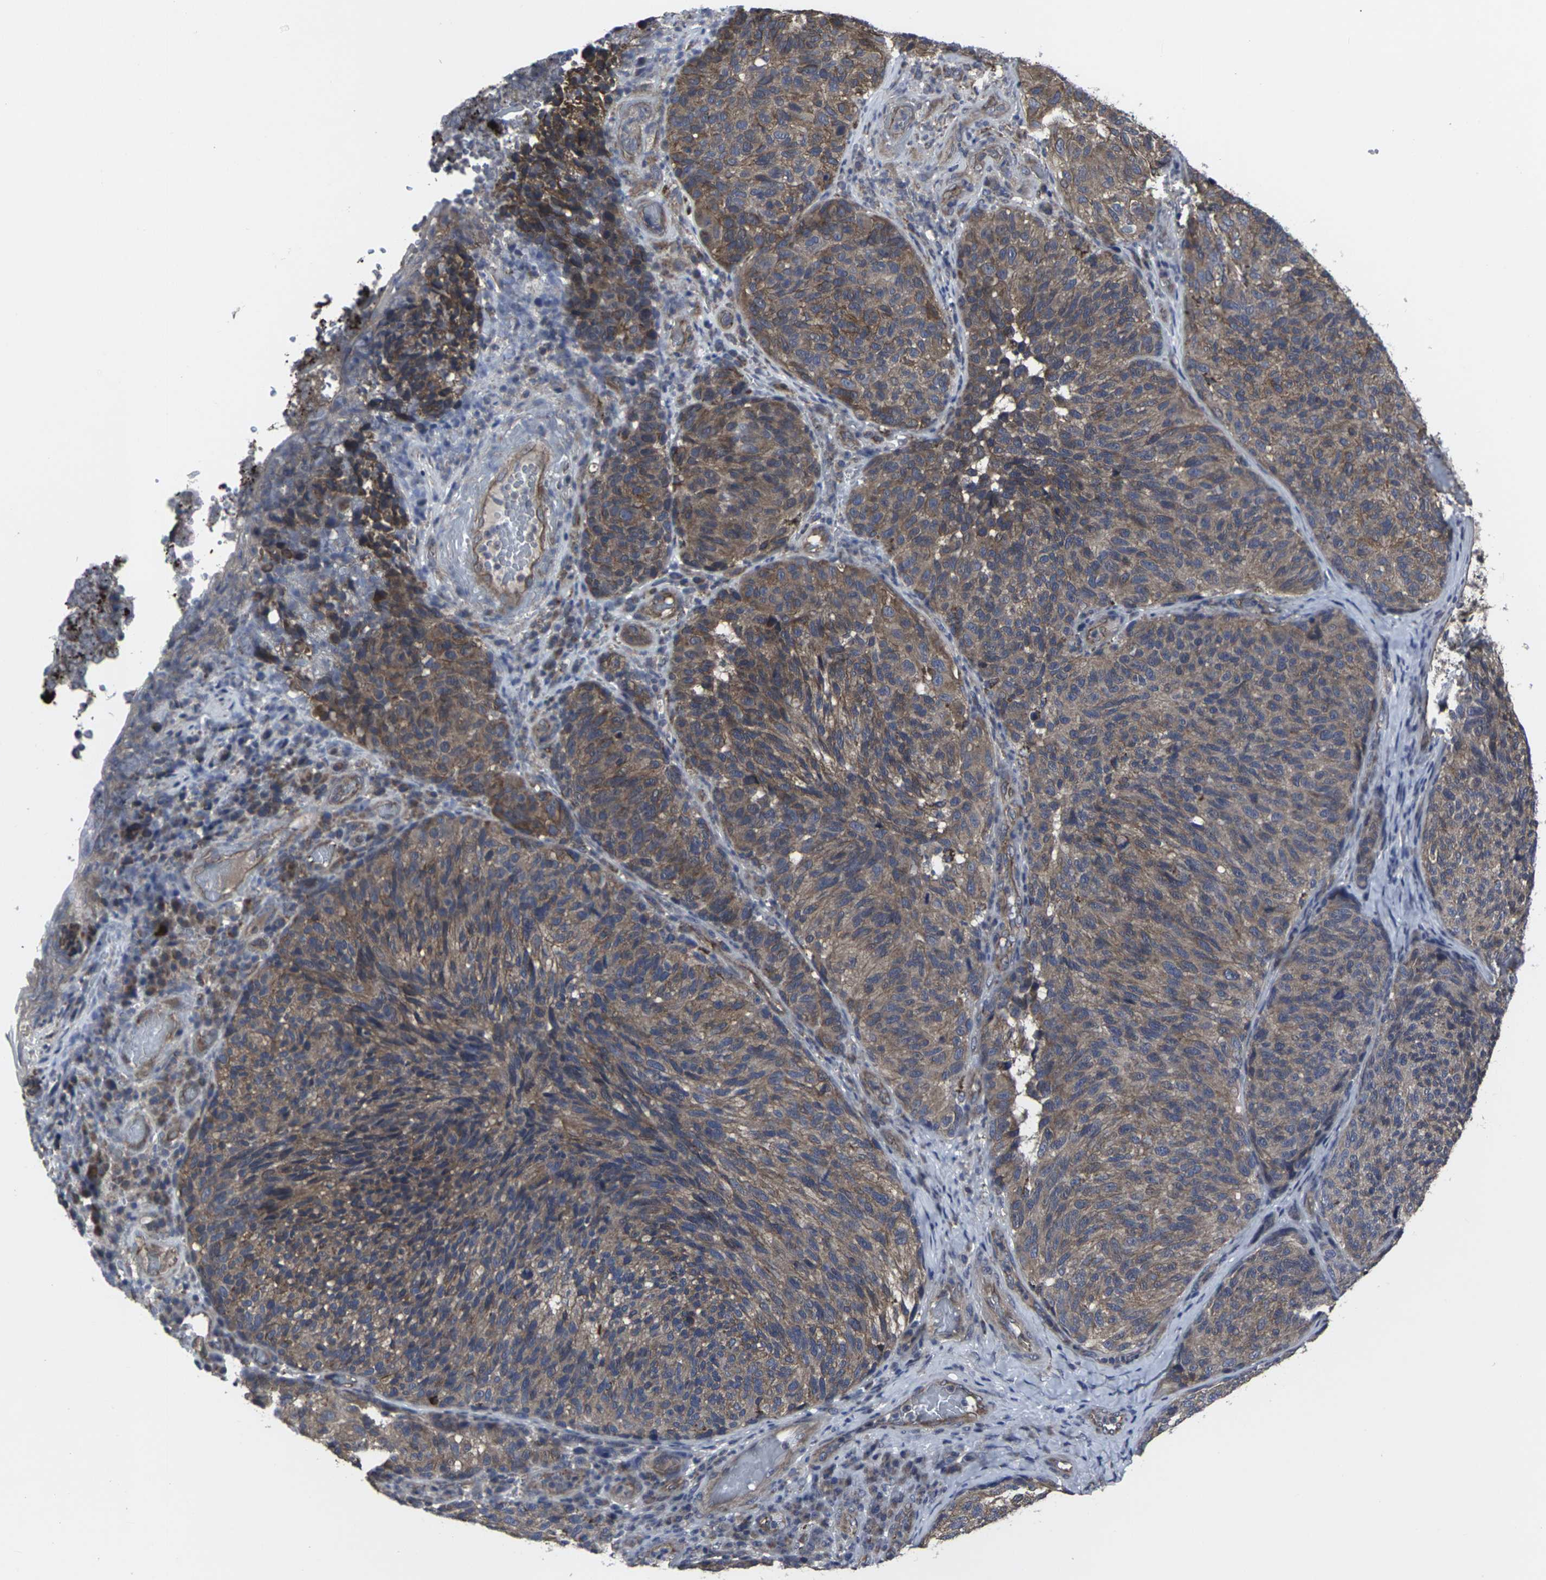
{"staining": {"intensity": "moderate", "quantity": ">75%", "location": "cytoplasmic/membranous"}, "tissue": "melanoma", "cell_type": "Tumor cells", "image_type": "cancer", "snomed": [{"axis": "morphology", "description": "Malignant melanoma, NOS"}, {"axis": "topography", "description": "Skin"}], "caption": "Human melanoma stained with a brown dye shows moderate cytoplasmic/membranous positive expression in approximately >75% of tumor cells.", "gene": "MAPKAPK2", "patient": {"sex": "female", "age": 73}}